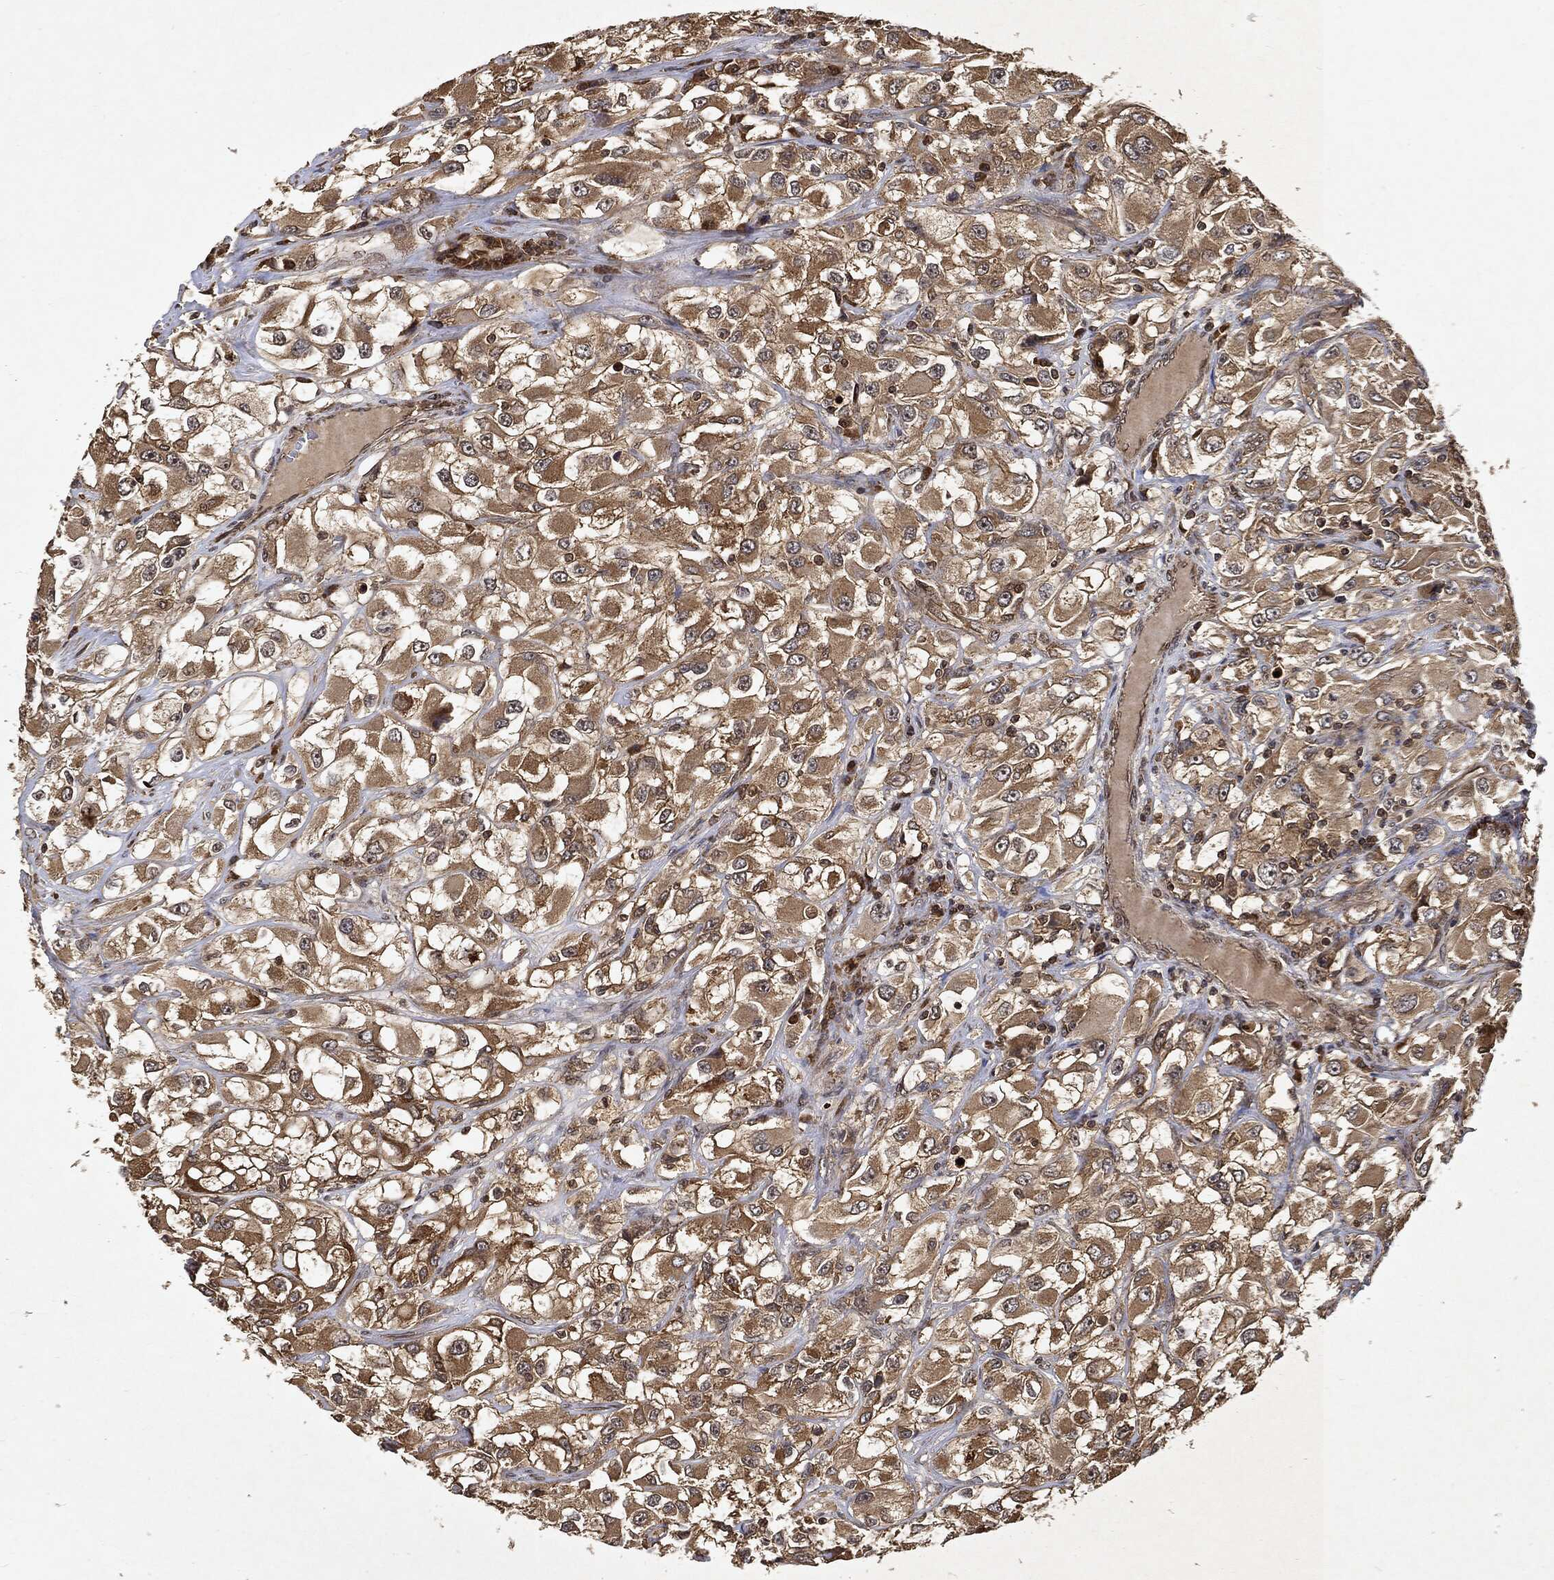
{"staining": {"intensity": "moderate", "quantity": "25%-75%", "location": "cytoplasmic/membranous"}, "tissue": "renal cancer", "cell_type": "Tumor cells", "image_type": "cancer", "snomed": [{"axis": "morphology", "description": "Adenocarcinoma, NOS"}, {"axis": "topography", "description": "Kidney"}], "caption": "A high-resolution image shows immunohistochemistry (IHC) staining of renal adenocarcinoma, which shows moderate cytoplasmic/membranous expression in about 25%-75% of tumor cells.", "gene": "ZNF226", "patient": {"sex": "female", "age": 52}}